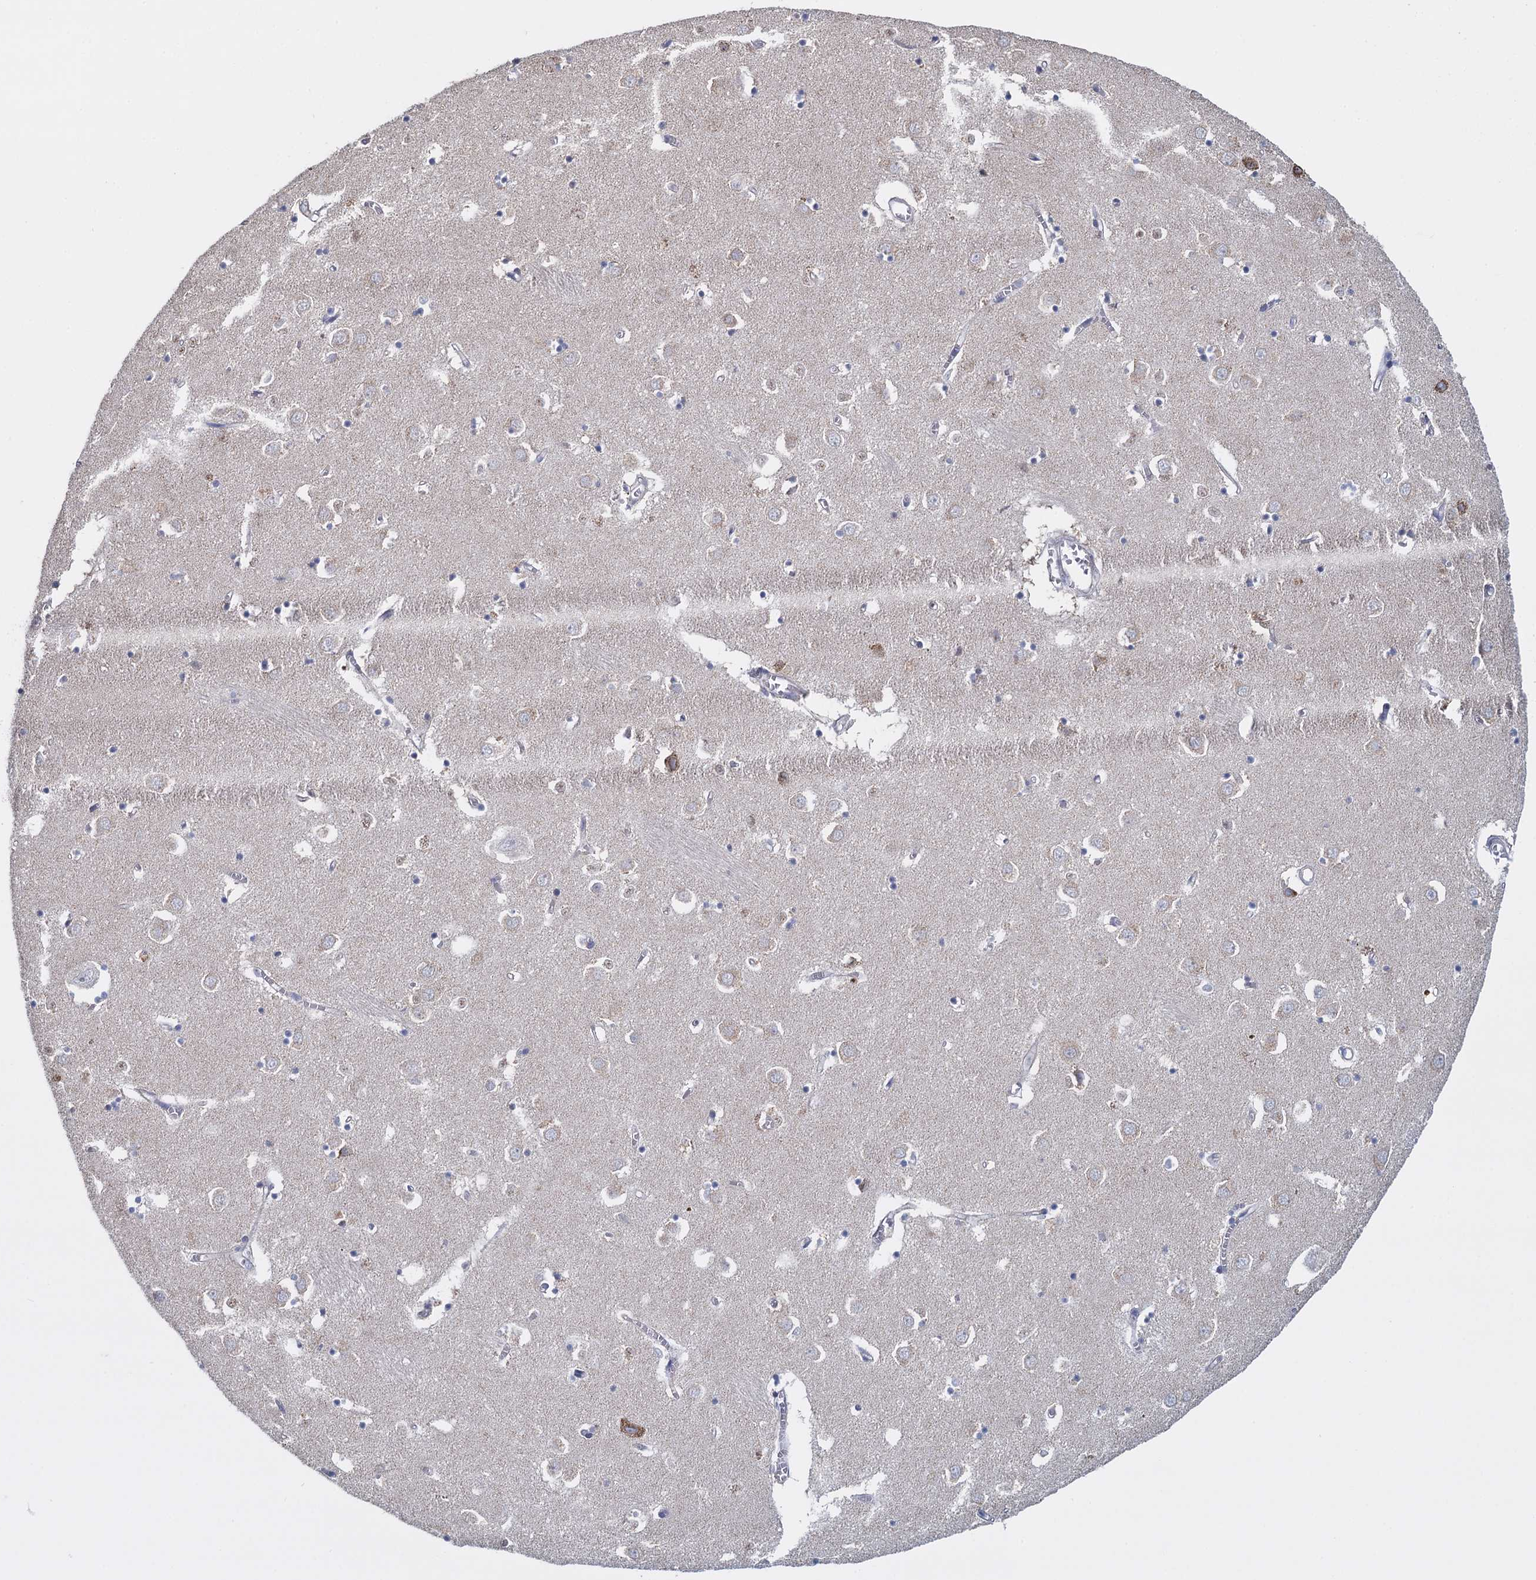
{"staining": {"intensity": "weak", "quantity": "<25%", "location": "cytoplasmic/membranous"}, "tissue": "caudate", "cell_type": "Glial cells", "image_type": "normal", "snomed": [{"axis": "morphology", "description": "Normal tissue, NOS"}, {"axis": "topography", "description": "Lateral ventricle wall"}], "caption": "Caudate stained for a protein using immunohistochemistry (IHC) displays no positivity glial cells.", "gene": "GSTM2", "patient": {"sex": "male", "age": 70}}